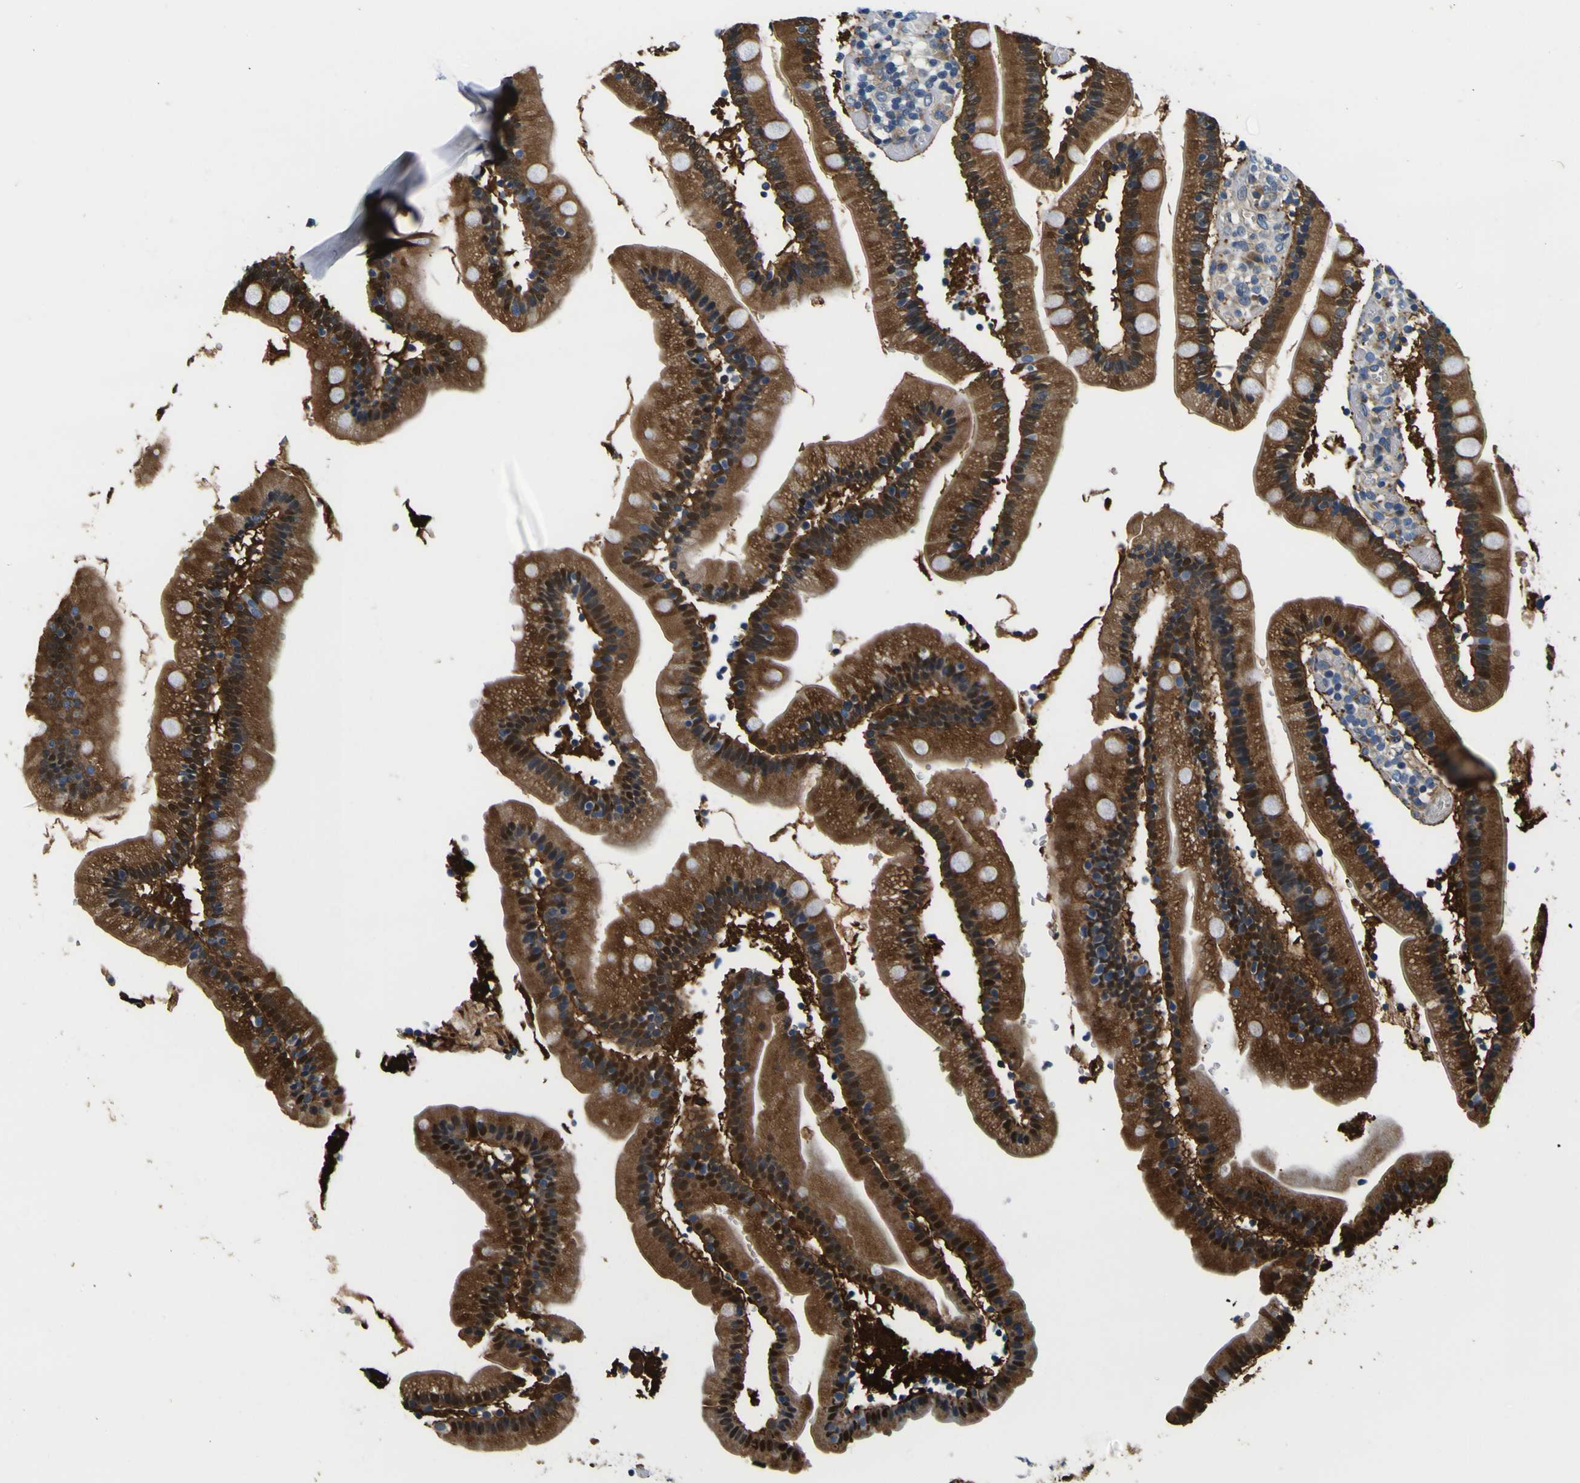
{"staining": {"intensity": "moderate", "quantity": ">75%", "location": "cytoplasmic/membranous,nuclear"}, "tissue": "duodenum", "cell_type": "Glandular cells", "image_type": "normal", "snomed": [{"axis": "morphology", "description": "Normal tissue, NOS"}, {"axis": "topography", "description": "Duodenum"}], "caption": "Duodenum stained with DAB (3,3'-diaminobenzidine) immunohistochemistry (IHC) reveals medium levels of moderate cytoplasmic/membranous,nuclear expression in approximately >75% of glandular cells.", "gene": "NLRP3", "patient": {"sex": "male", "age": 66}}